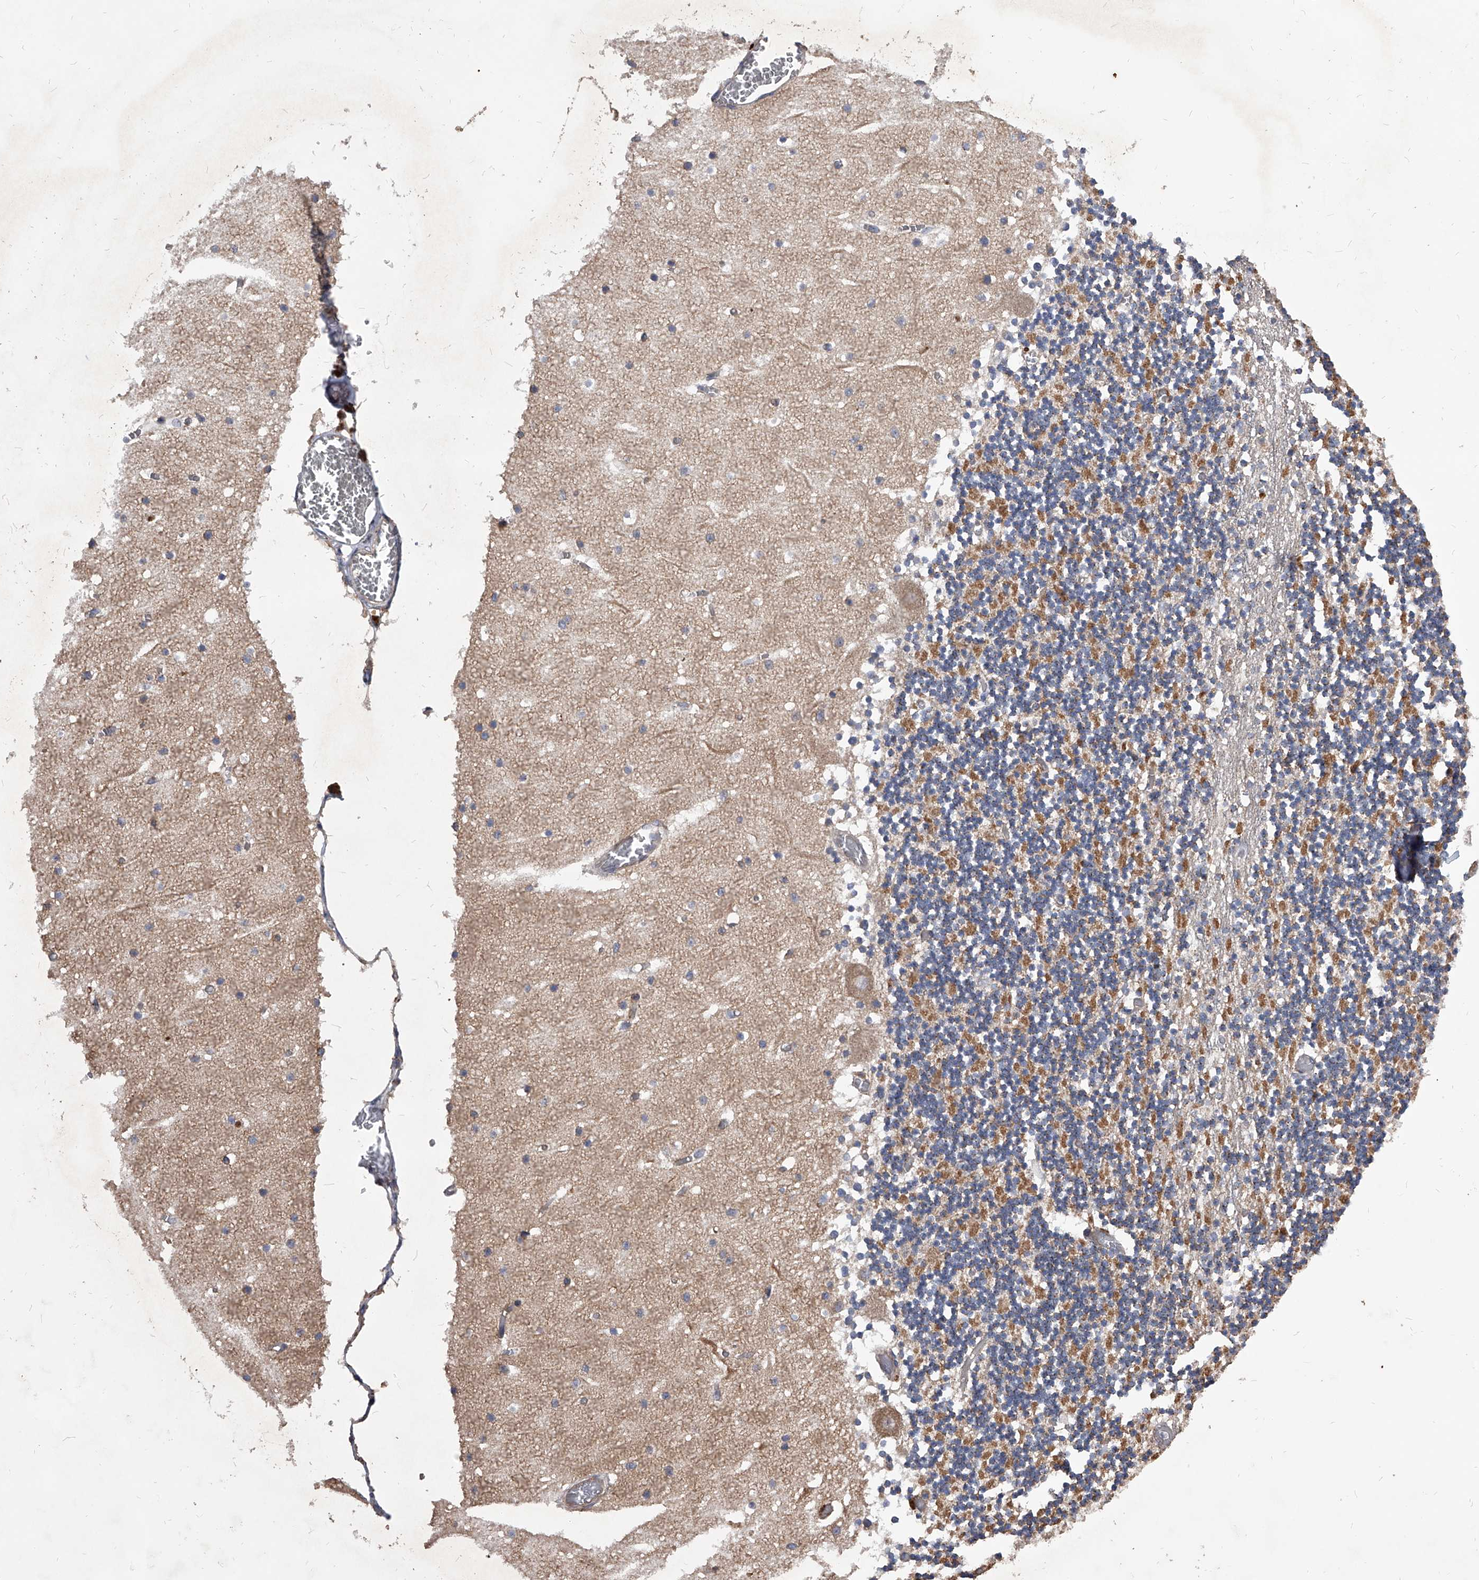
{"staining": {"intensity": "weak", "quantity": ">75%", "location": "cytoplasmic/membranous"}, "tissue": "cerebellum", "cell_type": "Cells in granular layer", "image_type": "normal", "snomed": [{"axis": "morphology", "description": "Normal tissue, NOS"}, {"axis": "topography", "description": "Cerebellum"}], "caption": "Immunohistochemistry staining of normal cerebellum, which shows low levels of weak cytoplasmic/membranous staining in about >75% of cells in granular layer indicating weak cytoplasmic/membranous protein staining. The staining was performed using DAB (brown) for protein detection and nuclei were counterstained in hematoxylin (blue).", "gene": "CUL7", "patient": {"sex": "female", "age": 28}}